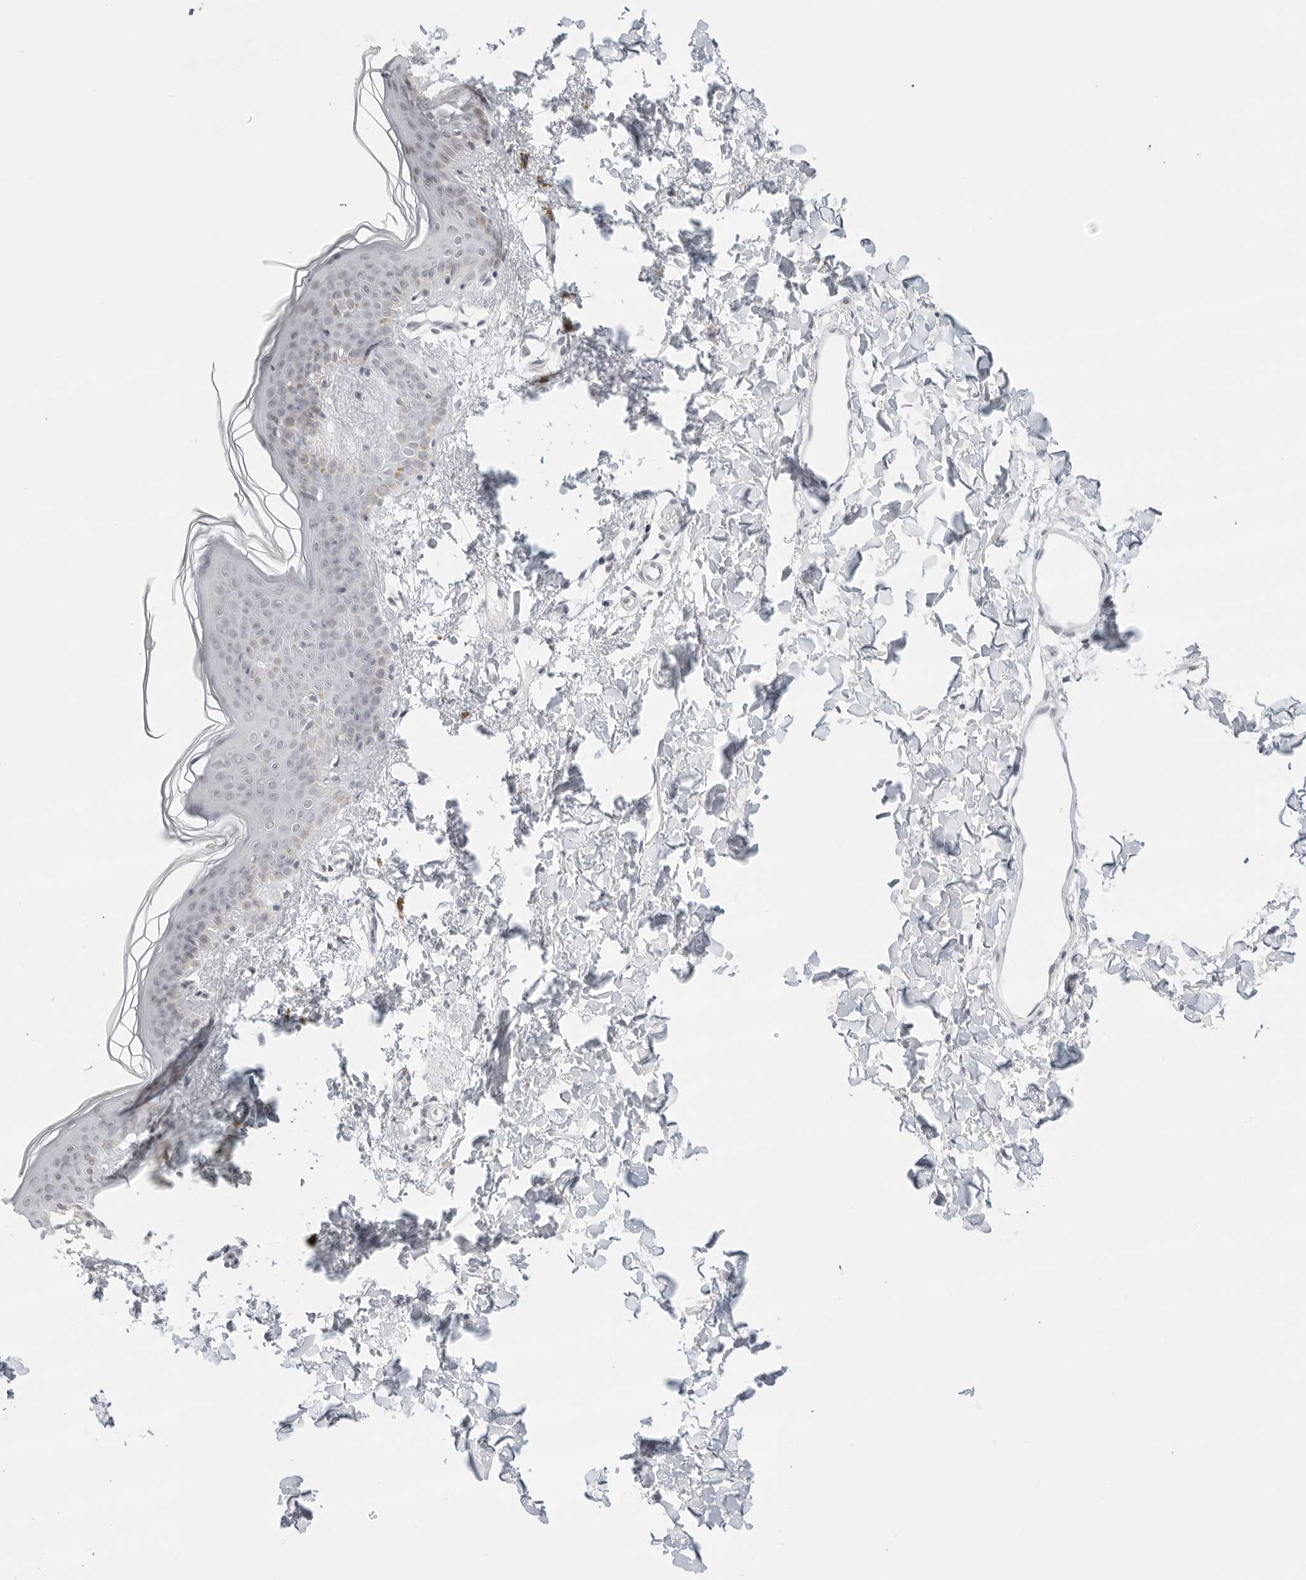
{"staining": {"intensity": "negative", "quantity": "none", "location": "none"}, "tissue": "skin", "cell_type": "Fibroblasts", "image_type": "normal", "snomed": [{"axis": "morphology", "description": "Normal tissue, NOS"}, {"axis": "topography", "description": "Skin"}], "caption": "Skin was stained to show a protein in brown. There is no significant staining in fibroblasts. (DAB (3,3'-diaminobenzidine) immunohistochemistry (IHC) with hematoxylin counter stain).", "gene": "TCIM", "patient": {"sex": "female", "age": 46}}